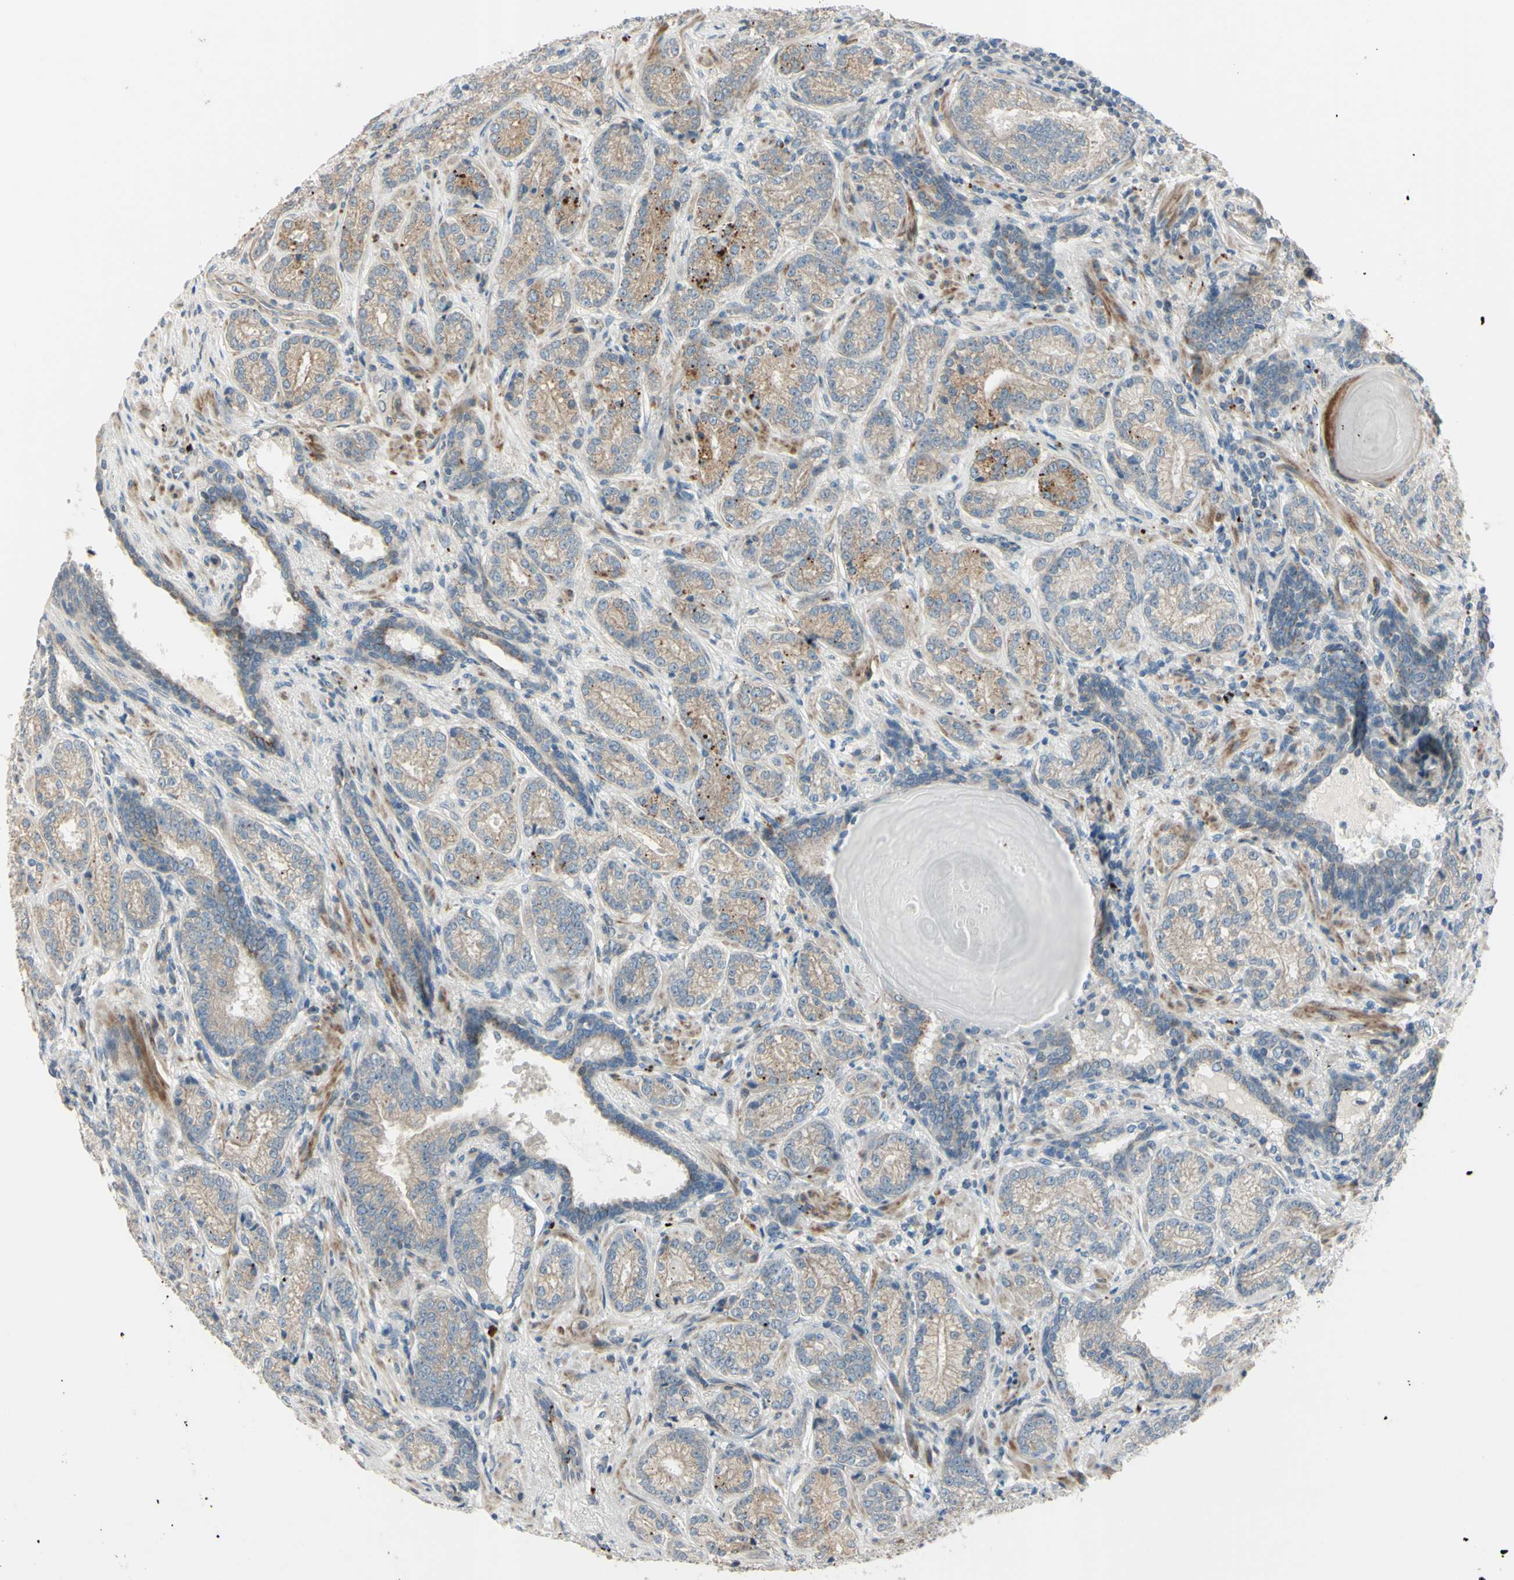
{"staining": {"intensity": "weak", "quantity": ">75%", "location": "cytoplasmic/membranous"}, "tissue": "prostate cancer", "cell_type": "Tumor cells", "image_type": "cancer", "snomed": [{"axis": "morphology", "description": "Adenocarcinoma, High grade"}, {"axis": "topography", "description": "Prostate"}], "caption": "High-grade adenocarcinoma (prostate) stained with a brown dye exhibits weak cytoplasmic/membranous positive staining in approximately >75% of tumor cells.", "gene": "NDFIP1", "patient": {"sex": "male", "age": 61}}